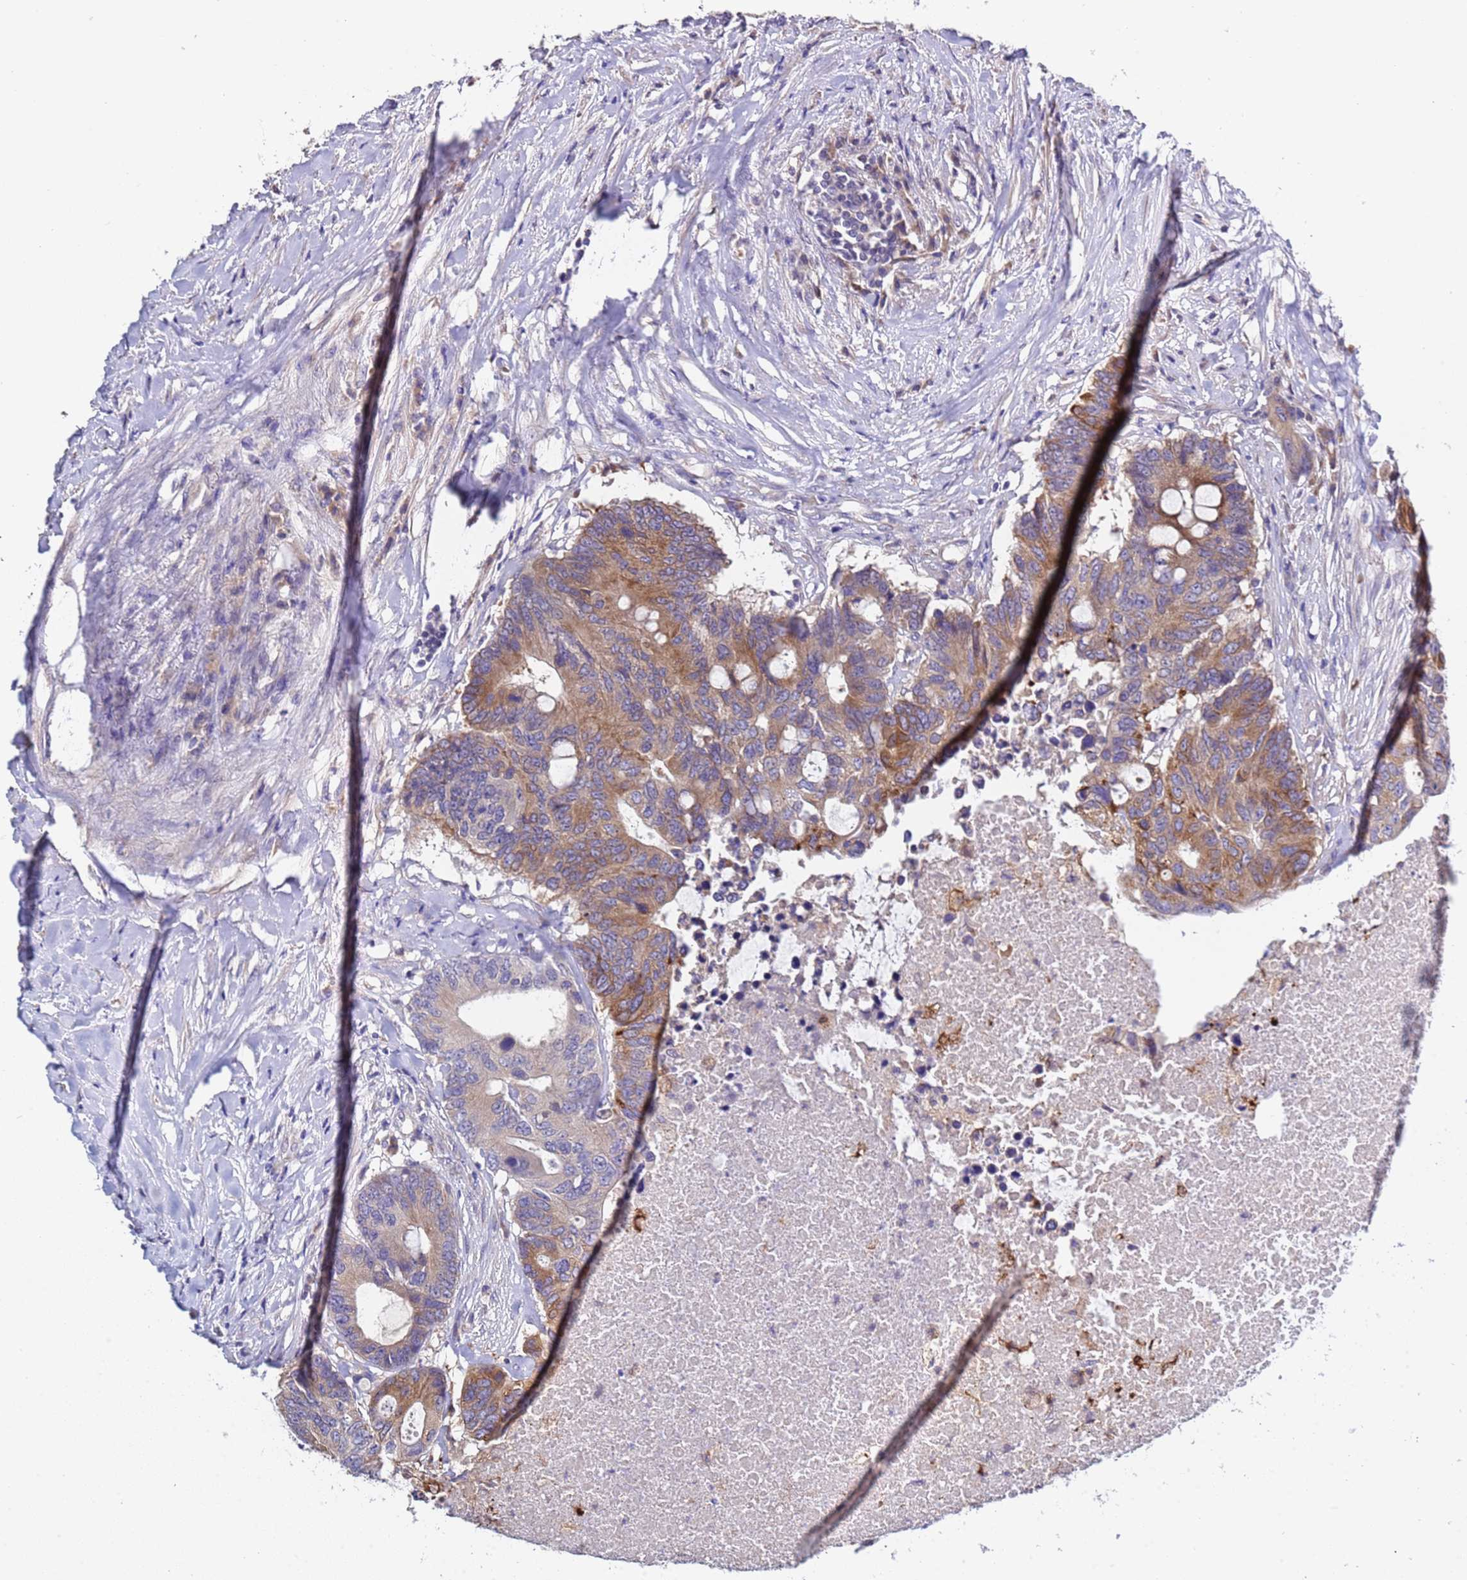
{"staining": {"intensity": "moderate", "quantity": "25%-75%", "location": "cytoplasmic/membranous"}, "tissue": "colorectal cancer", "cell_type": "Tumor cells", "image_type": "cancer", "snomed": [{"axis": "morphology", "description": "Adenocarcinoma, NOS"}, {"axis": "topography", "description": "Colon"}], "caption": "Immunohistochemistry staining of colorectal adenocarcinoma, which exhibits medium levels of moderate cytoplasmic/membranous staining in approximately 25%-75% of tumor cells indicating moderate cytoplasmic/membranous protein positivity. The staining was performed using DAB (brown) for protein detection and nuclei were counterstained in hematoxylin (blue).", "gene": "ELMOD2", "patient": {"sex": "male", "age": 71}}